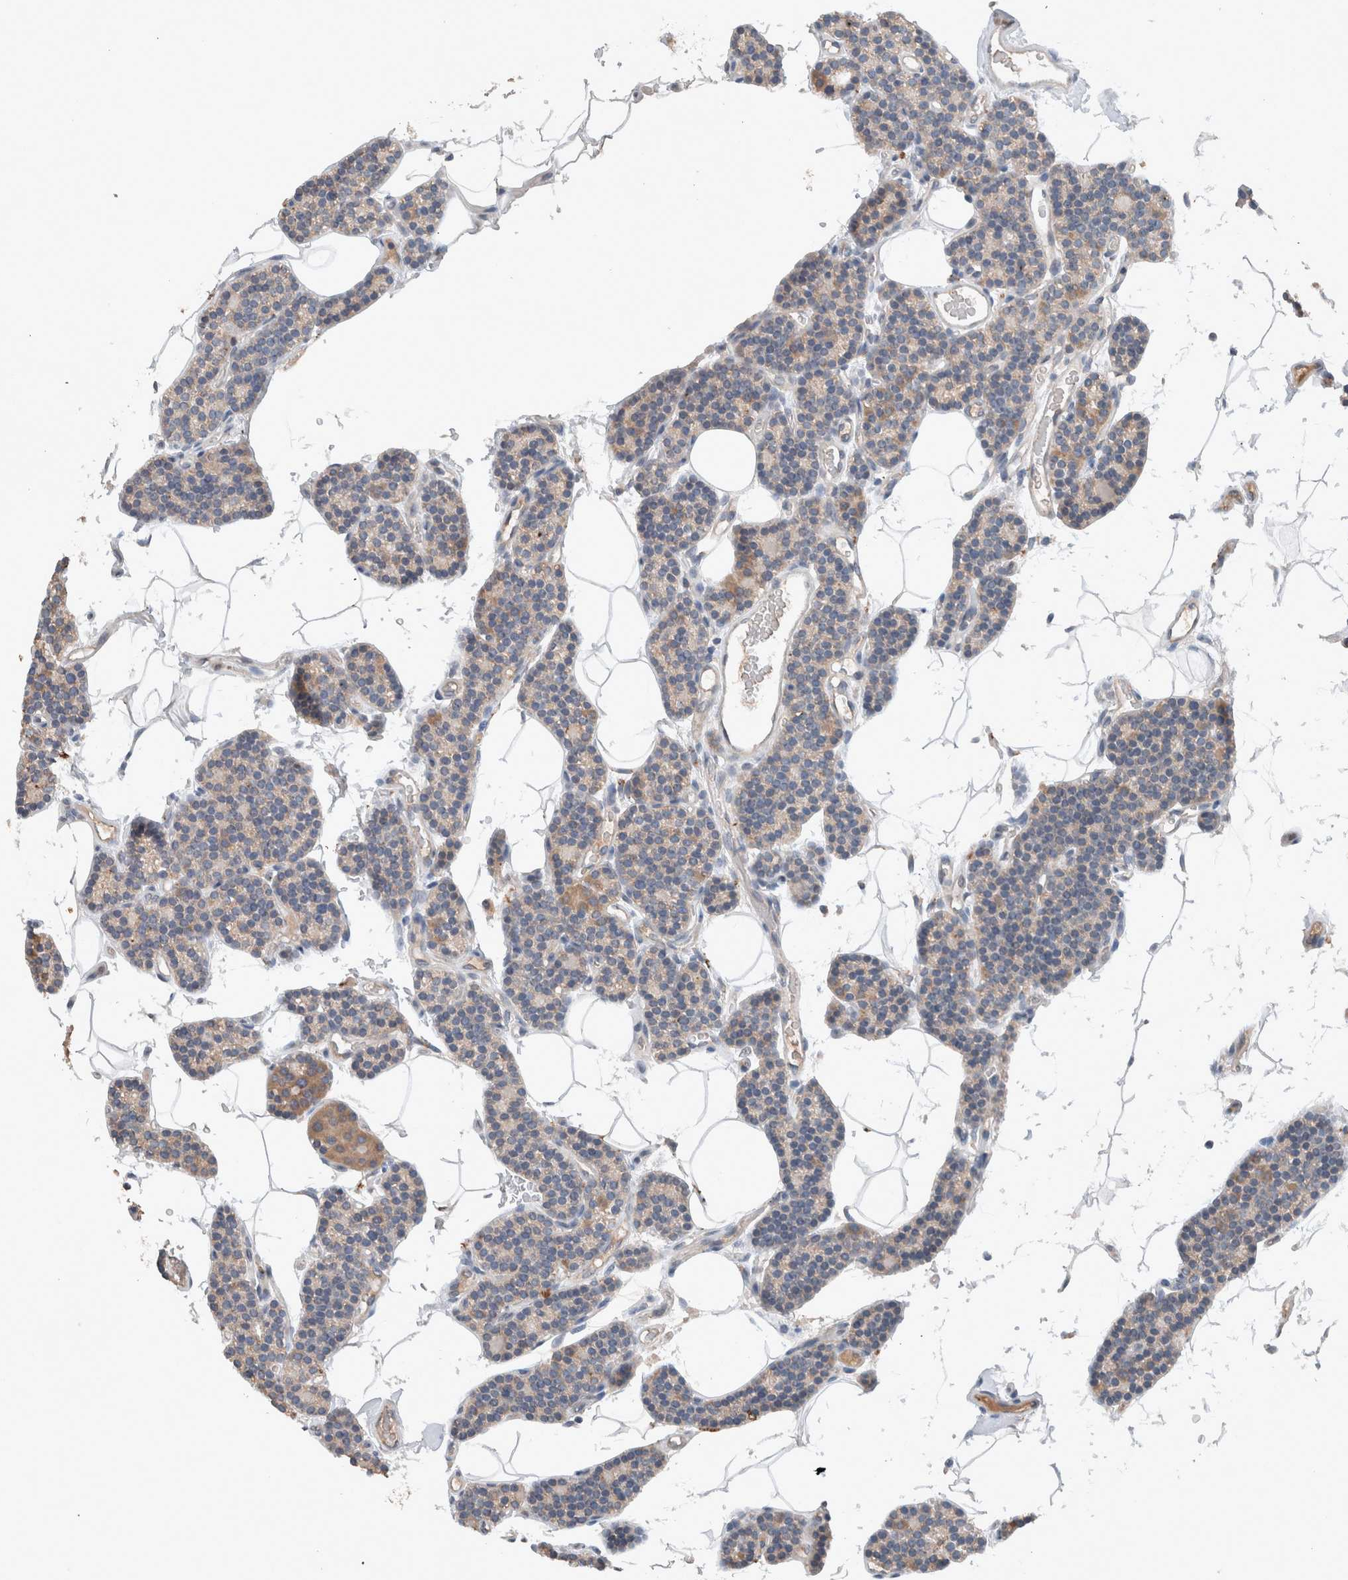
{"staining": {"intensity": "weak", "quantity": "25%-75%", "location": "cytoplasmic/membranous"}, "tissue": "parathyroid gland", "cell_type": "Glandular cells", "image_type": "normal", "snomed": [{"axis": "morphology", "description": "Normal tissue, NOS"}, {"axis": "topography", "description": "Parathyroid gland"}], "caption": "Protein positivity by immunohistochemistry demonstrates weak cytoplasmic/membranous staining in about 25%-75% of glandular cells in normal parathyroid gland.", "gene": "UGCG", "patient": {"sex": "male", "age": 52}}